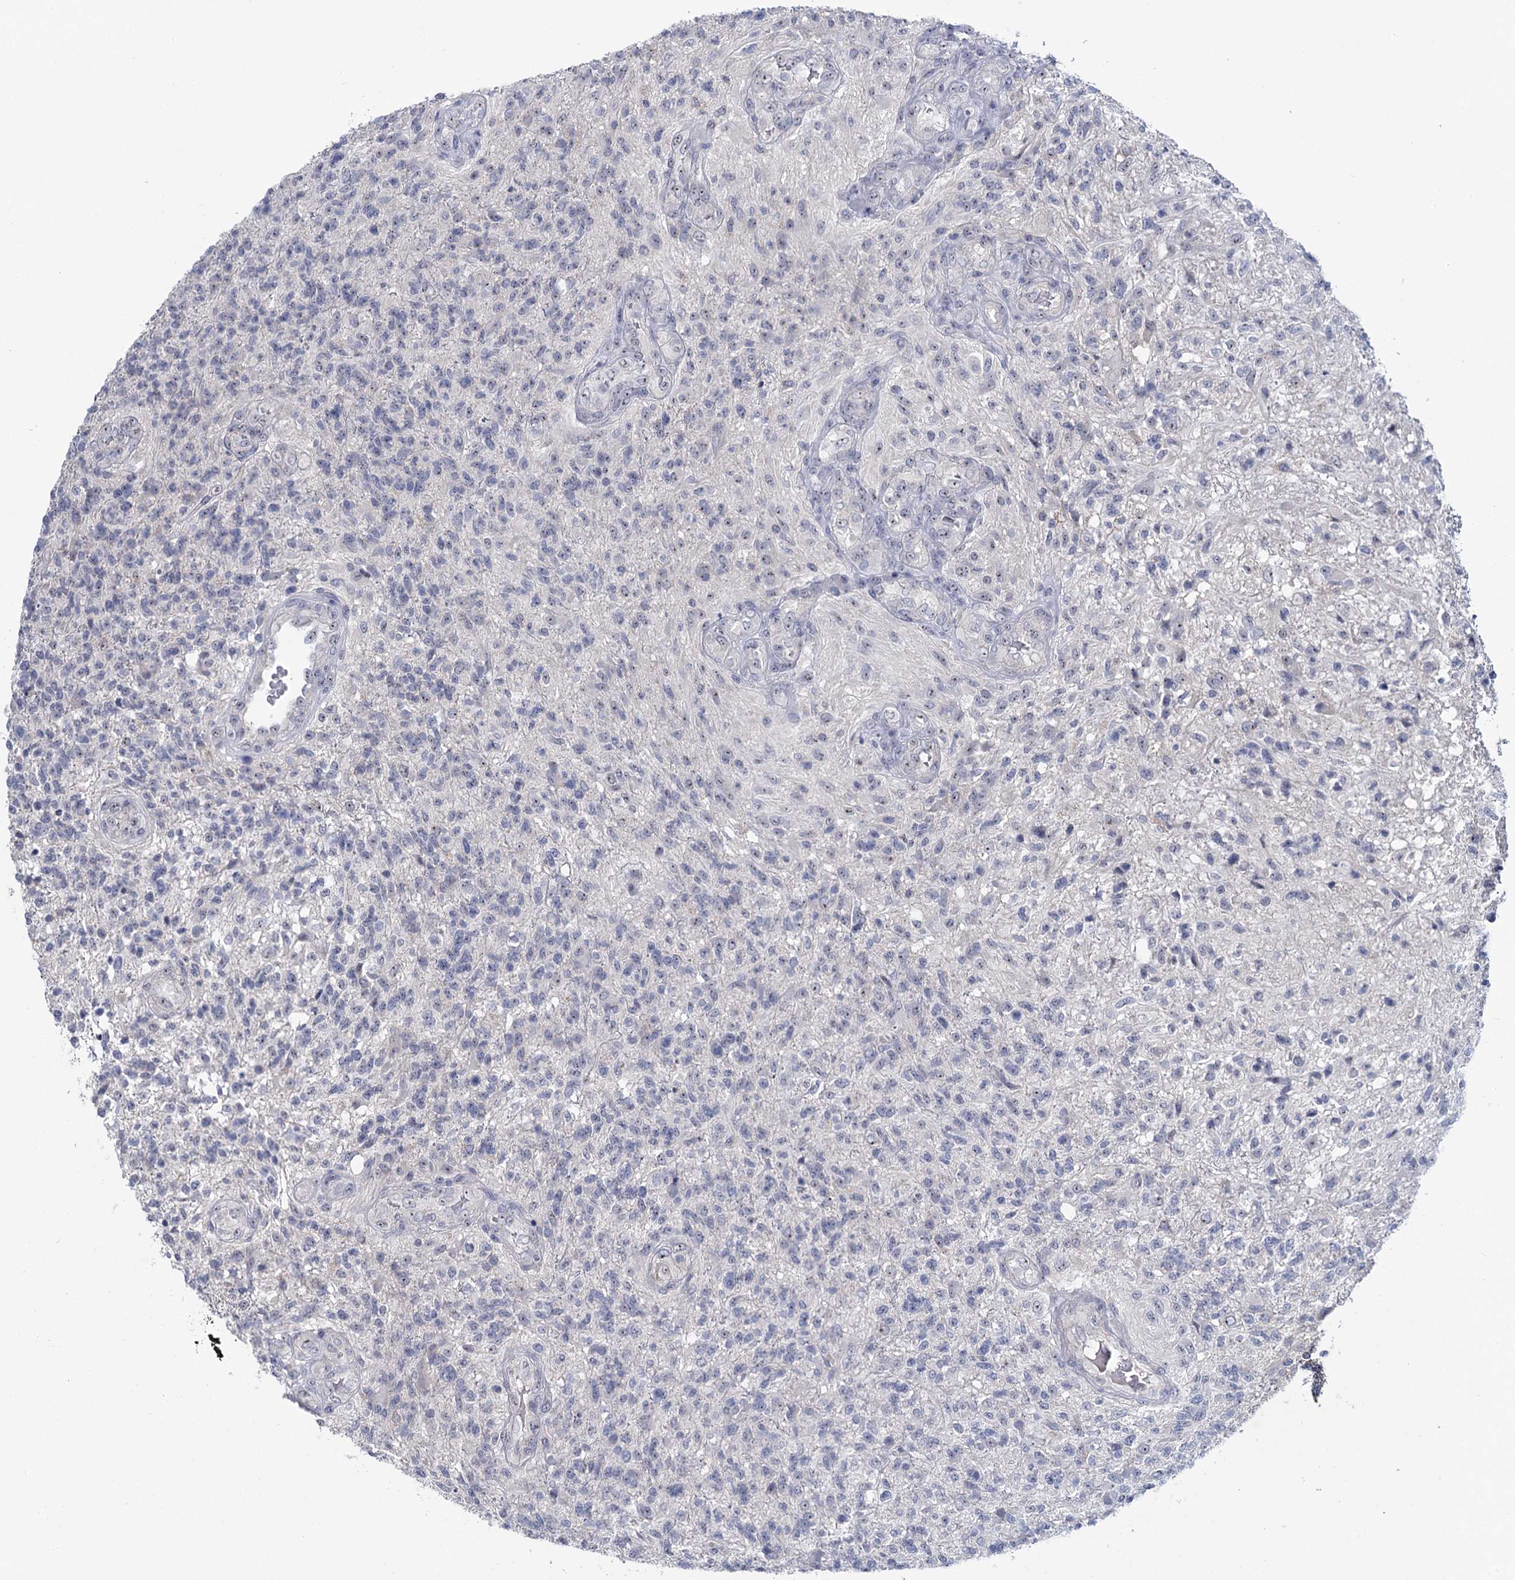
{"staining": {"intensity": "negative", "quantity": "none", "location": "none"}, "tissue": "glioma", "cell_type": "Tumor cells", "image_type": "cancer", "snomed": [{"axis": "morphology", "description": "Glioma, malignant, High grade"}, {"axis": "topography", "description": "Brain"}], "caption": "The IHC image has no significant expression in tumor cells of glioma tissue.", "gene": "SFN", "patient": {"sex": "male", "age": 56}}